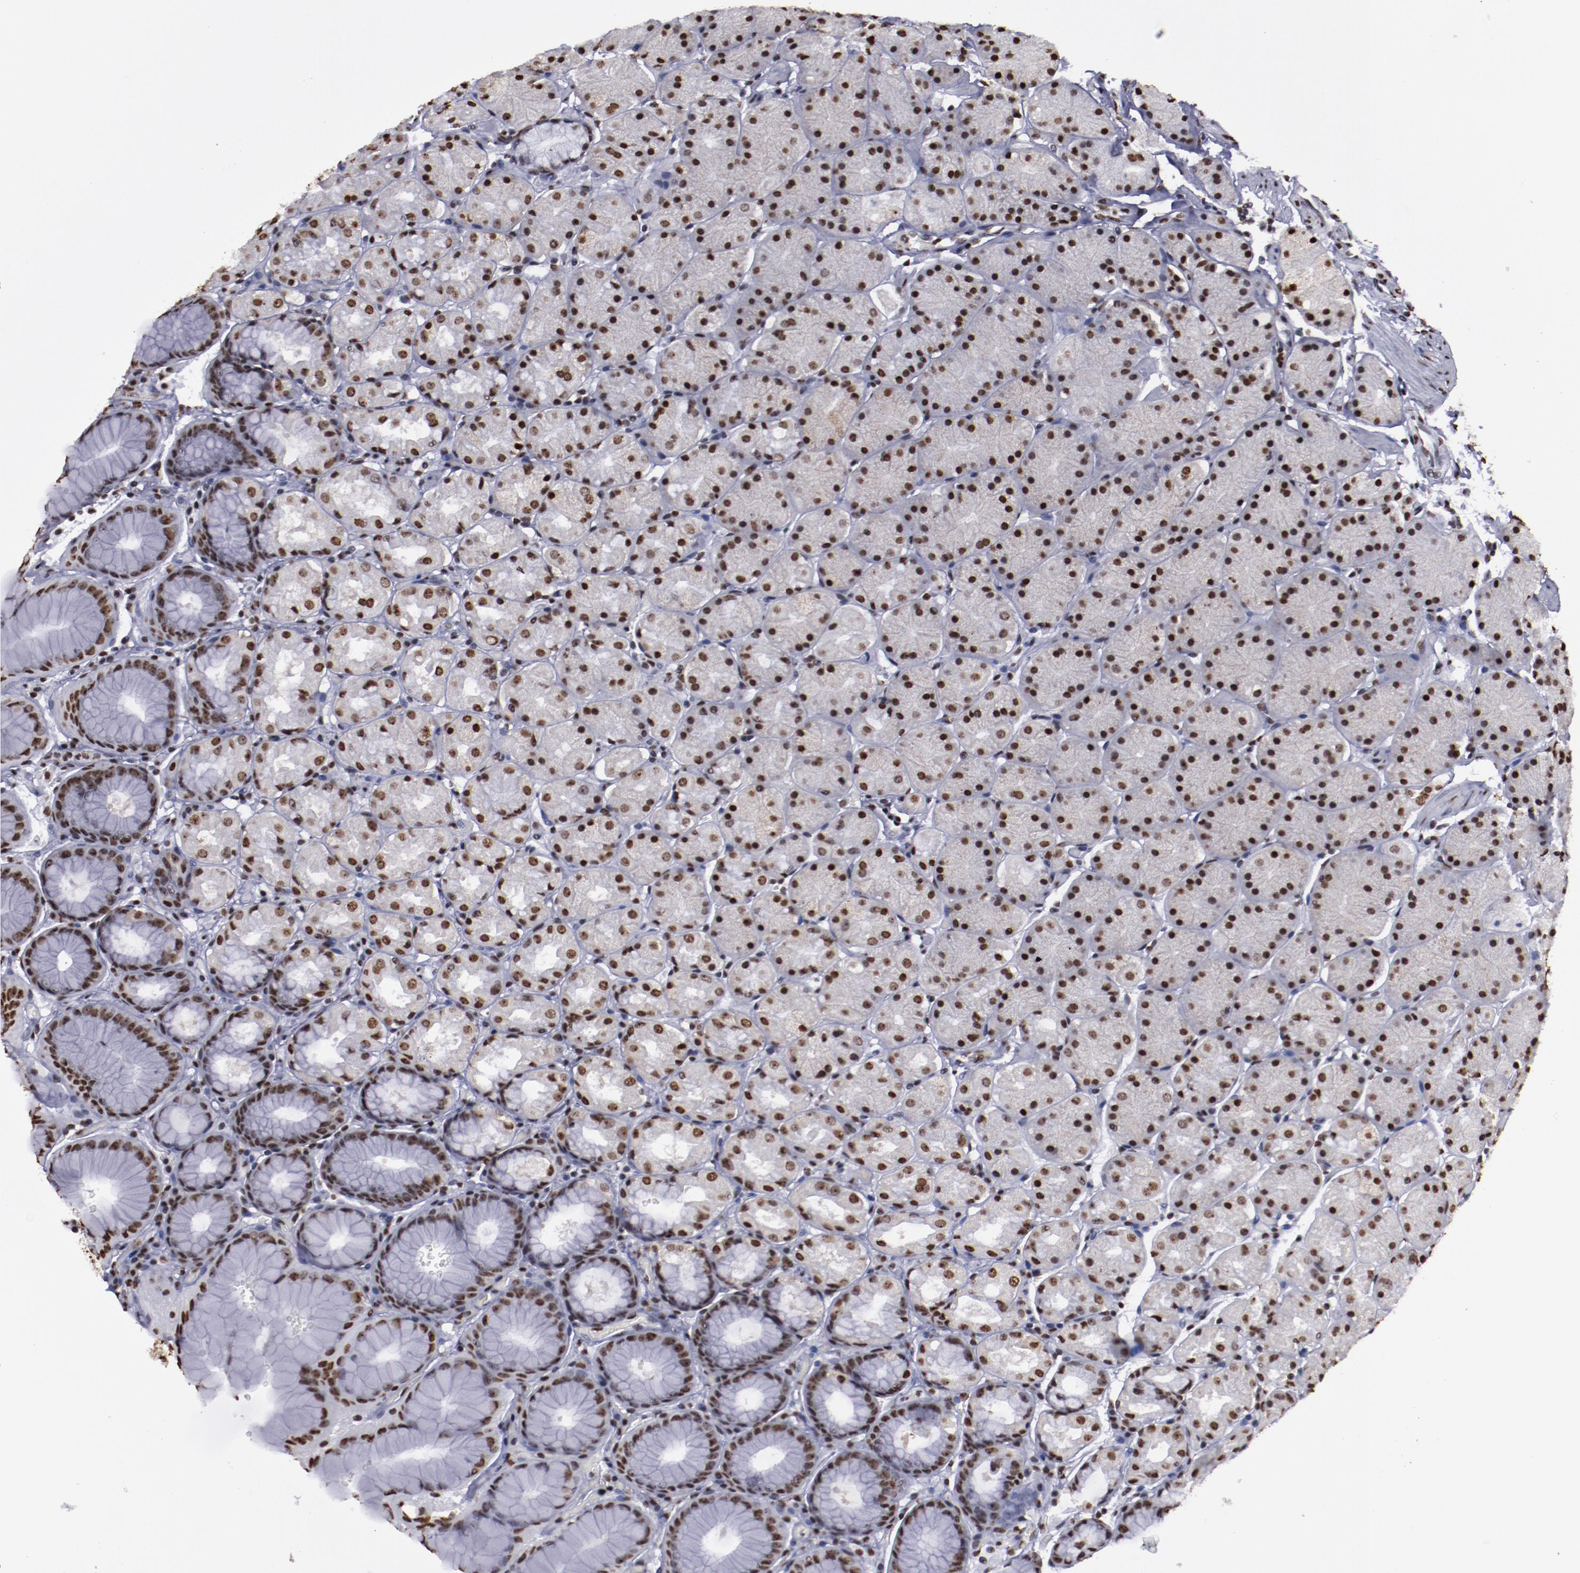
{"staining": {"intensity": "strong", "quantity": ">75%", "location": "nuclear"}, "tissue": "stomach", "cell_type": "Glandular cells", "image_type": "normal", "snomed": [{"axis": "morphology", "description": "Normal tissue, NOS"}, {"axis": "topography", "description": "Stomach, upper"}, {"axis": "topography", "description": "Stomach"}], "caption": "The histopathology image demonstrates immunohistochemical staining of normal stomach. There is strong nuclear expression is present in about >75% of glandular cells.", "gene": "HNRNPA1L3", "patient": {"sex": "male", "age": 76}}